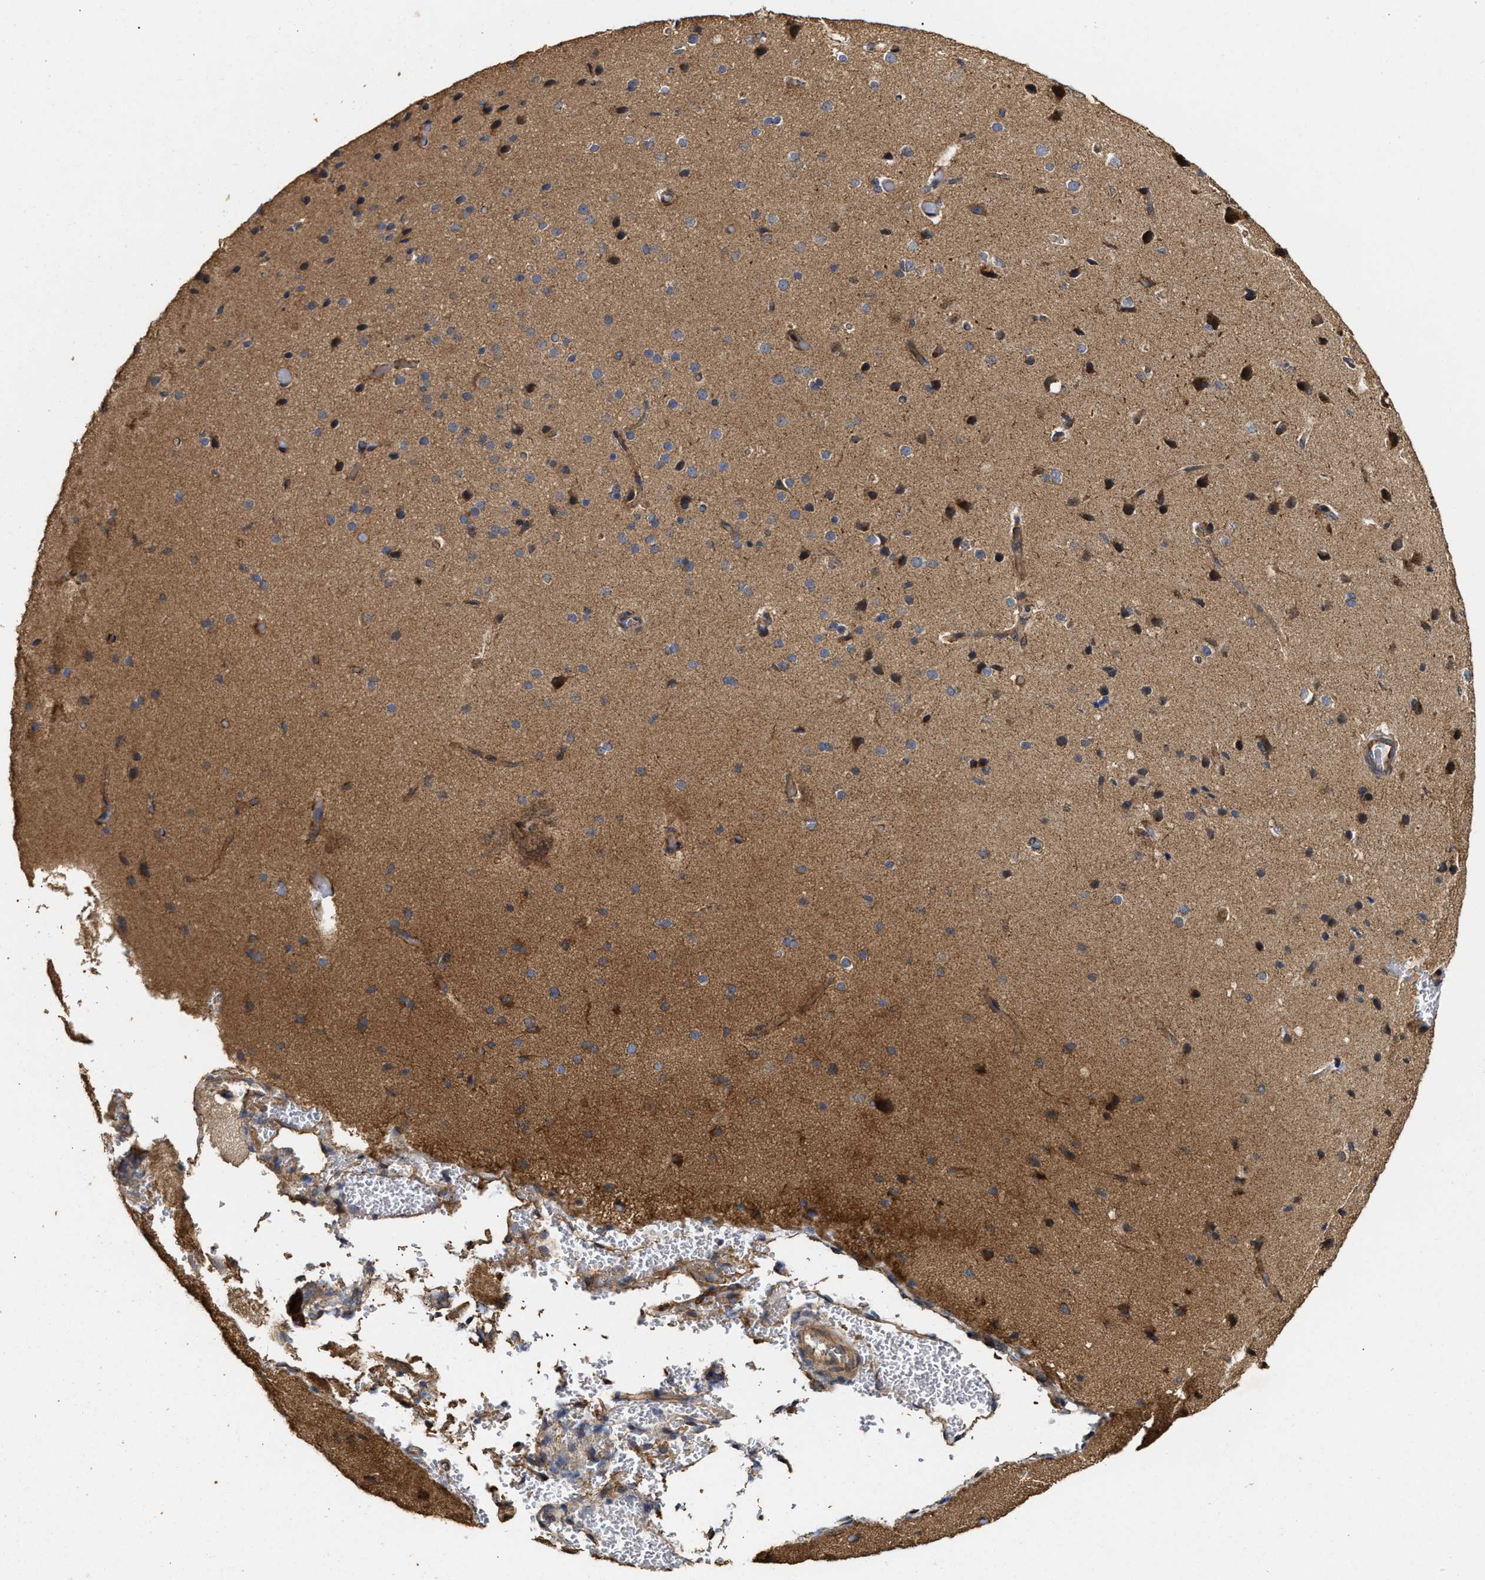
{"staining": {"intensity": "negative", "quantity": "none", "location": "none"}, "tissue": "cerebral cortex", "cell_type": "Endothelial cells", "image_type": "normal", "snomed": [{"axis": "morphology", "description": "Normal tissue, NOS"}, {"axis": "morphology", "description": "Developmental malformation"}, {"axis": "topography", "description": "Cerebral cortex"}], "caption": "Cerebral cortex stained for a protein using IHC displays no staining endothelial cells.", "gene": "NAV1", "patient": {"sex": "female", "age": 30}}